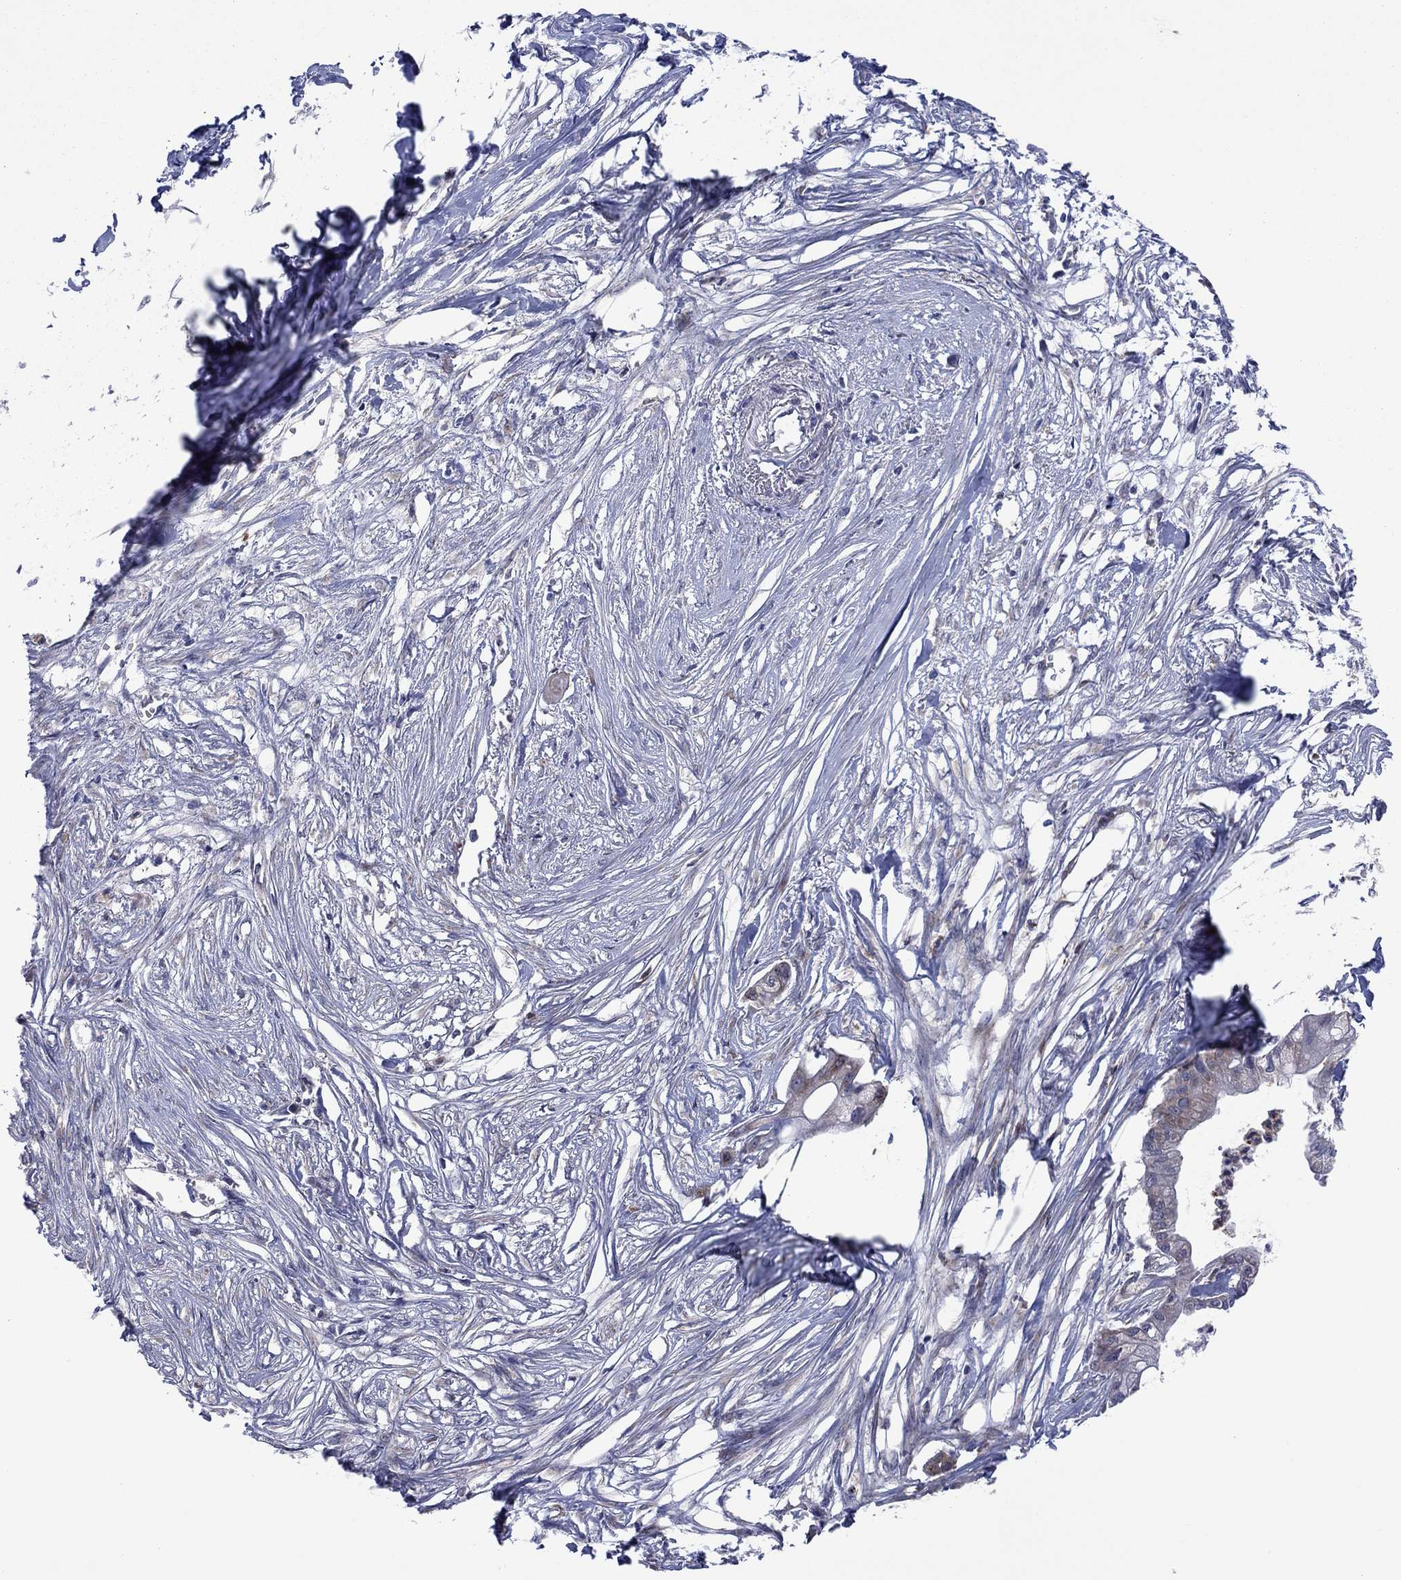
{"staining": {"intensity": "negative", "quantity": "none", "location": "none"}, "tissue": "pancreatic cancer", "cell_type": "Tumor cells", "image_type": "cancer", "snomed": [{"axis": "morphology", "description": "Normal tissue, NOS"}, {"axis": "morphology", "description": "Adenocarcinoma, NOS"}, {"axis": "topography", "description": "Pancreas"}], "caption": "Micrograph shows no significant protein expression in tumor cells of adenocarcinoma (pancreatic). The staining was performed using DAB (3,3'-diaminobenzidine) to visualize the protein expression in brown, while the nuclei were stained in blue with hematoxylin (Magnification: 20x).", "gene": "GPR155", "patient": {"sex": "female", "age": 58}}